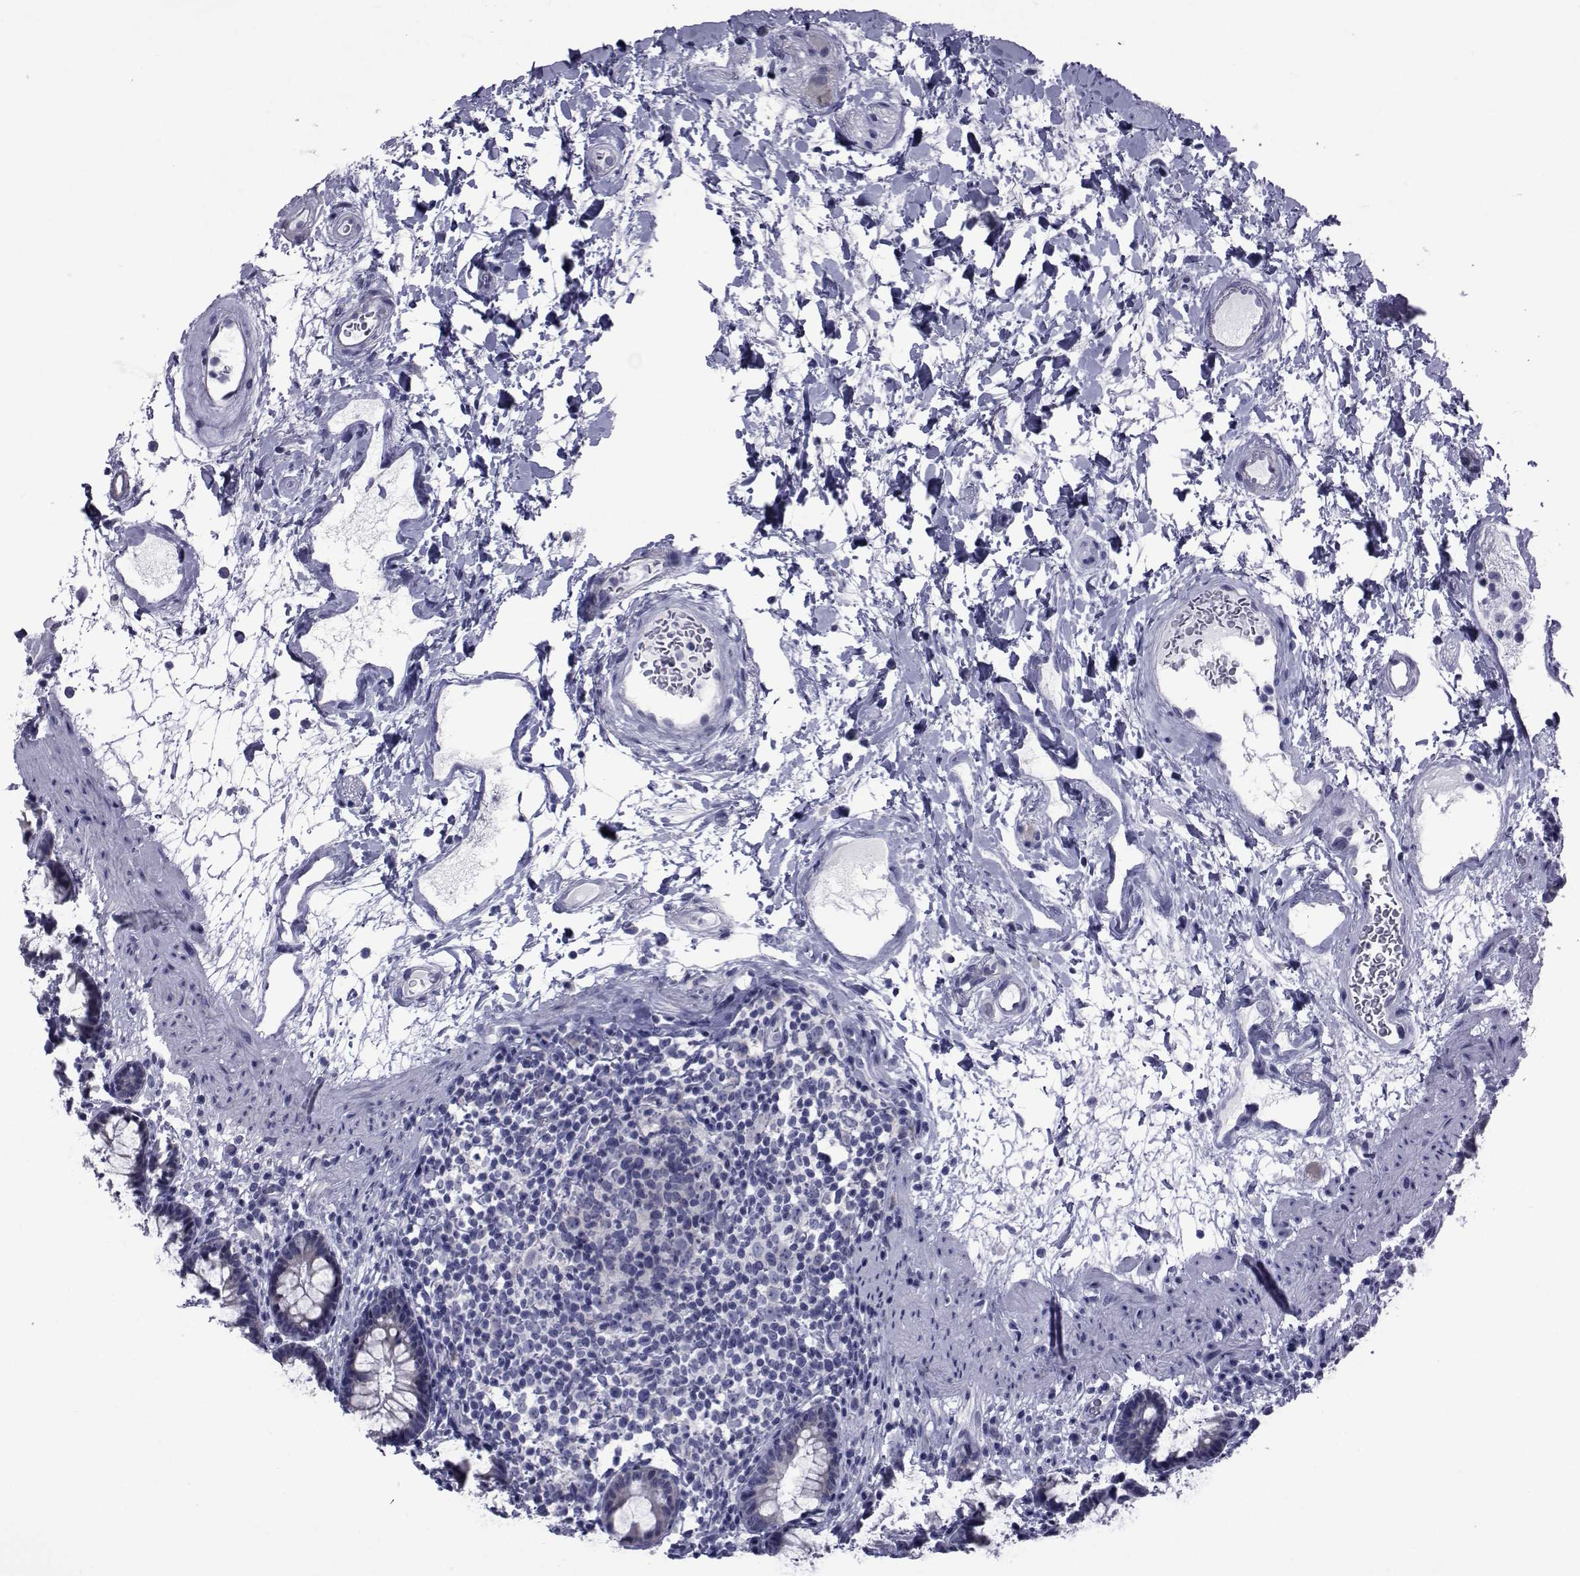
{"staining": {"intensity": "negative", "quantity": "none", "location": "none"}, "tissue": "rectum", "cell_type": "Glandular cells", "image_type": "normal", "snomed": [{"axis": "morphology", "description": "Normal tissue, NOS"}, {"axis": "topography", "description": "Rectum"}], "caption": "The histopathology image reveals no significant positivity in glandular cells of rectum.", "gene": "GKAP1", "patient": {"sex": "male", "age": 72}}